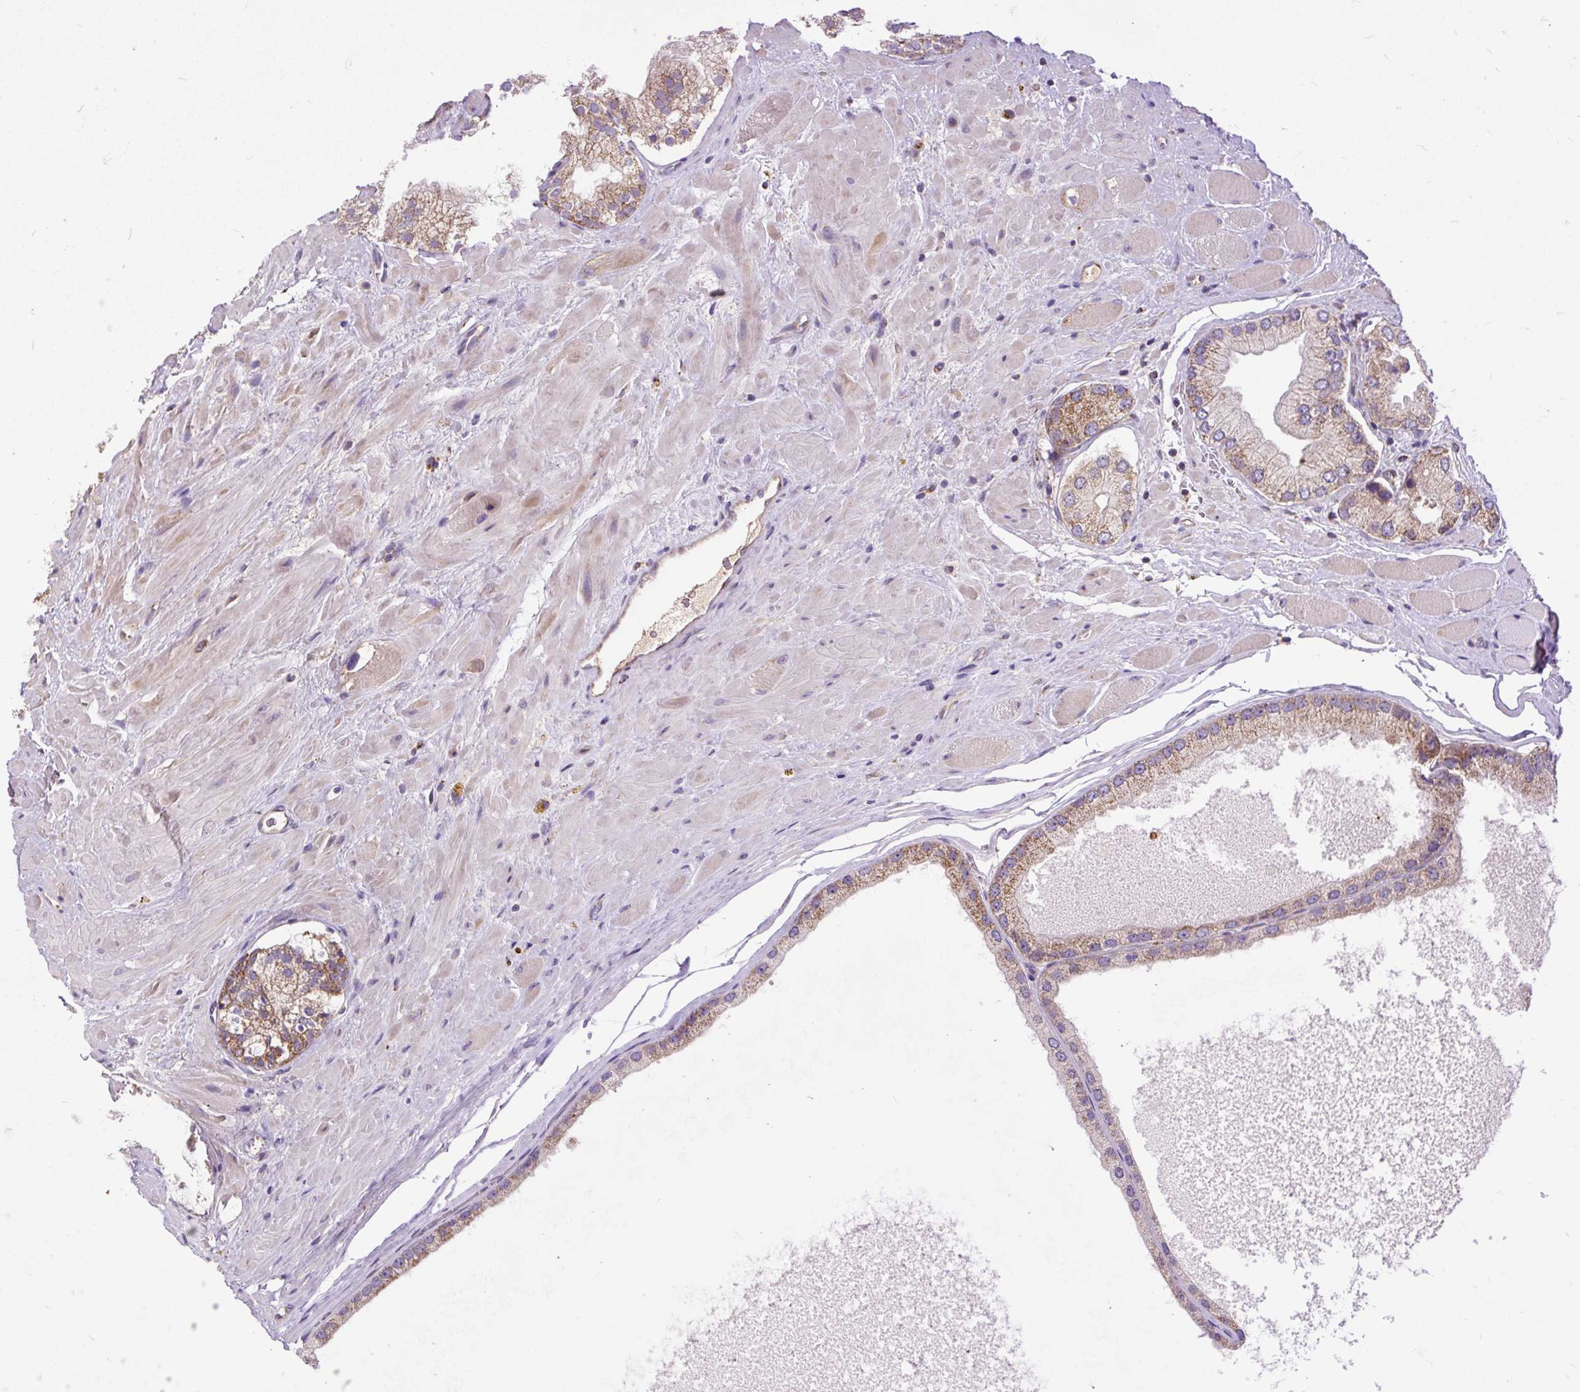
{"staining": {"intensity": "moderate", "quantity": ">75%", "location": "cytoplasmic/membranous"}, "tissue": "prostate cancer", "cell_type": "Tumor cells", "image_type": "cancer", "snomed": [{"axis": "morphology", "description": "Adenocarcinoma, Low grade"}, {"axis": "topography", "description": "Prostate"}], "caption": "Immunohistochemistry of human low-grade adenocarcinoma (prostate) shows medium levels of moderate cytoplasmic/membranous expression in approximately >75% of tumor cells.", "gene": "TOMM40", "patient": {"sex": "male", "age": 42}}